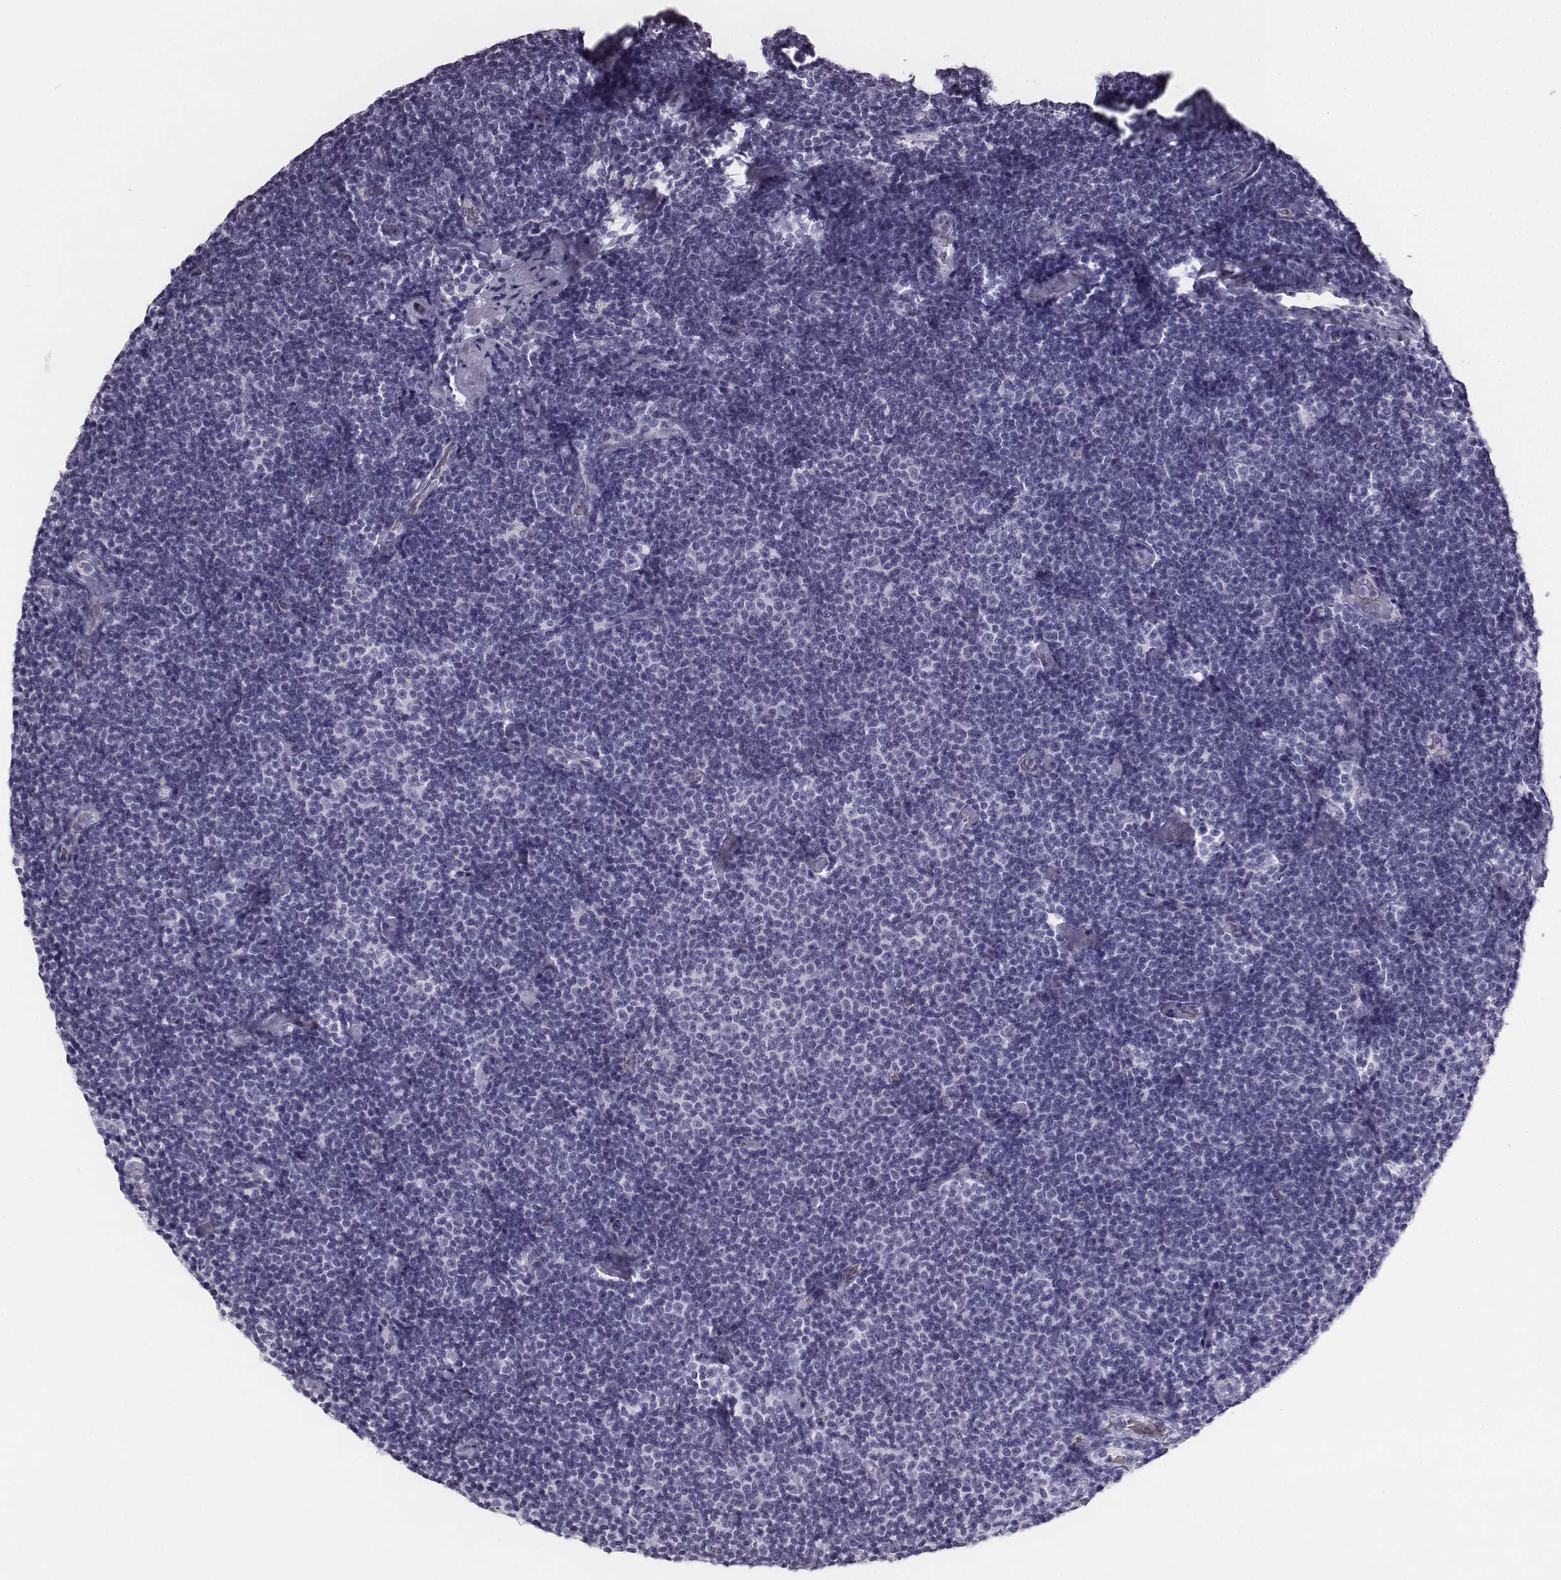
{"staining": {"intensity": "negative", "quantity": "none", "location": "none"}, "tissue": "lymphoma", "cell_type": "Tumor cells", "image_type": "cancer", "snomed": [{"axis": "morphology", "description": "Malignant lymphoma, non-Hodgkin's type, Low grade"}, {"axis": "topography", "description": "Lymph node"}], "caption": "Immunohistochemistry (IHC) of lymphoma shows no positivity in tumor cells.", "gene": "HBZ", "patient": {"sex": "male", "age": 81}}